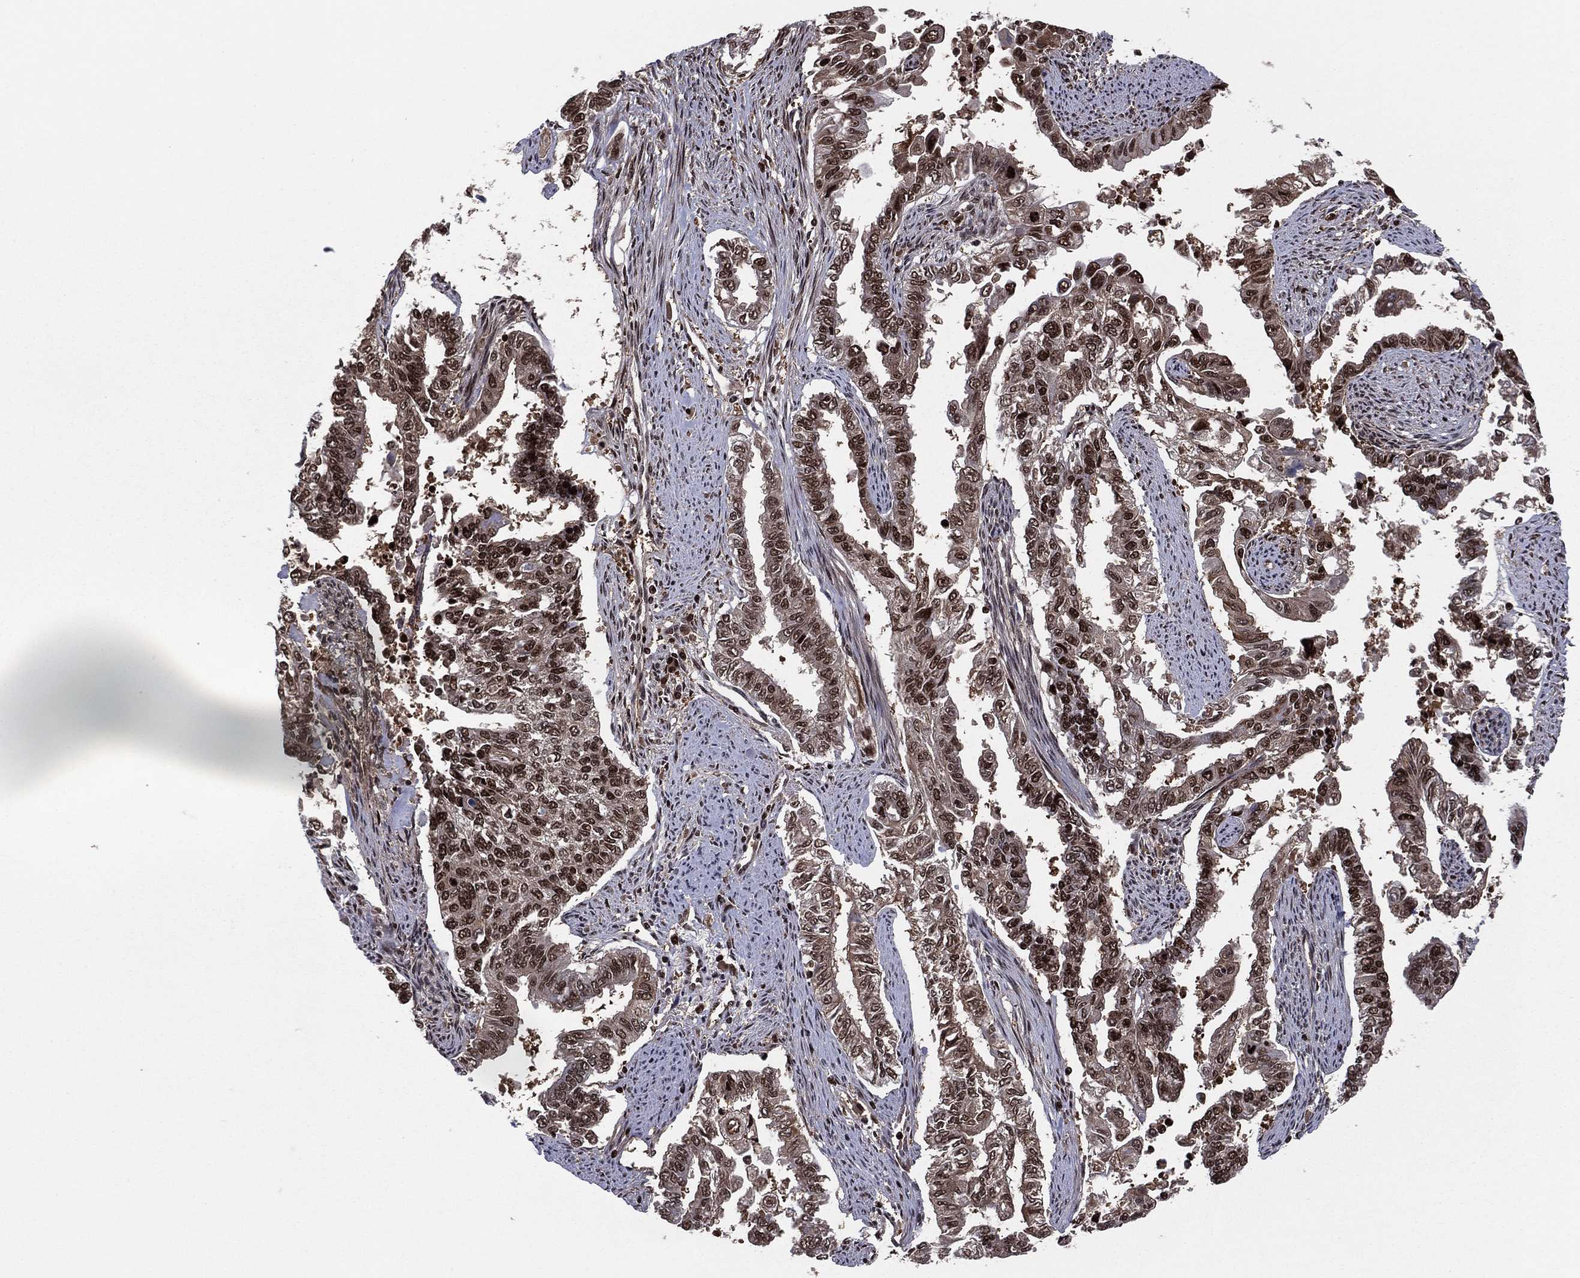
{"staining": {"intensity": "strong", "quantity": ">75%", "location": "cytoplasmic/membranous,nuclear"}, "tissue": "endometrial cancer", "cell_type": "Tumor cells", "image_type": "cancer", "snomed": [{"axis": "morphology", "description": "Adenocarcinoma, NOS"}, {"axis": "topography", "description": "Uterus"}], "caption": "Tumor cells show strong cytoplasmic/membranous and nuclear staining in approximately >75% of cells in endometrial cancer (adenocarcinoma). The protein of interest is stained brown, and the nuclei are stained in blue (DAB IHC with brightfield microscopy, high magnification).", "gene": "PSMA1", "patient": {"sex": "female", "age": 59}}